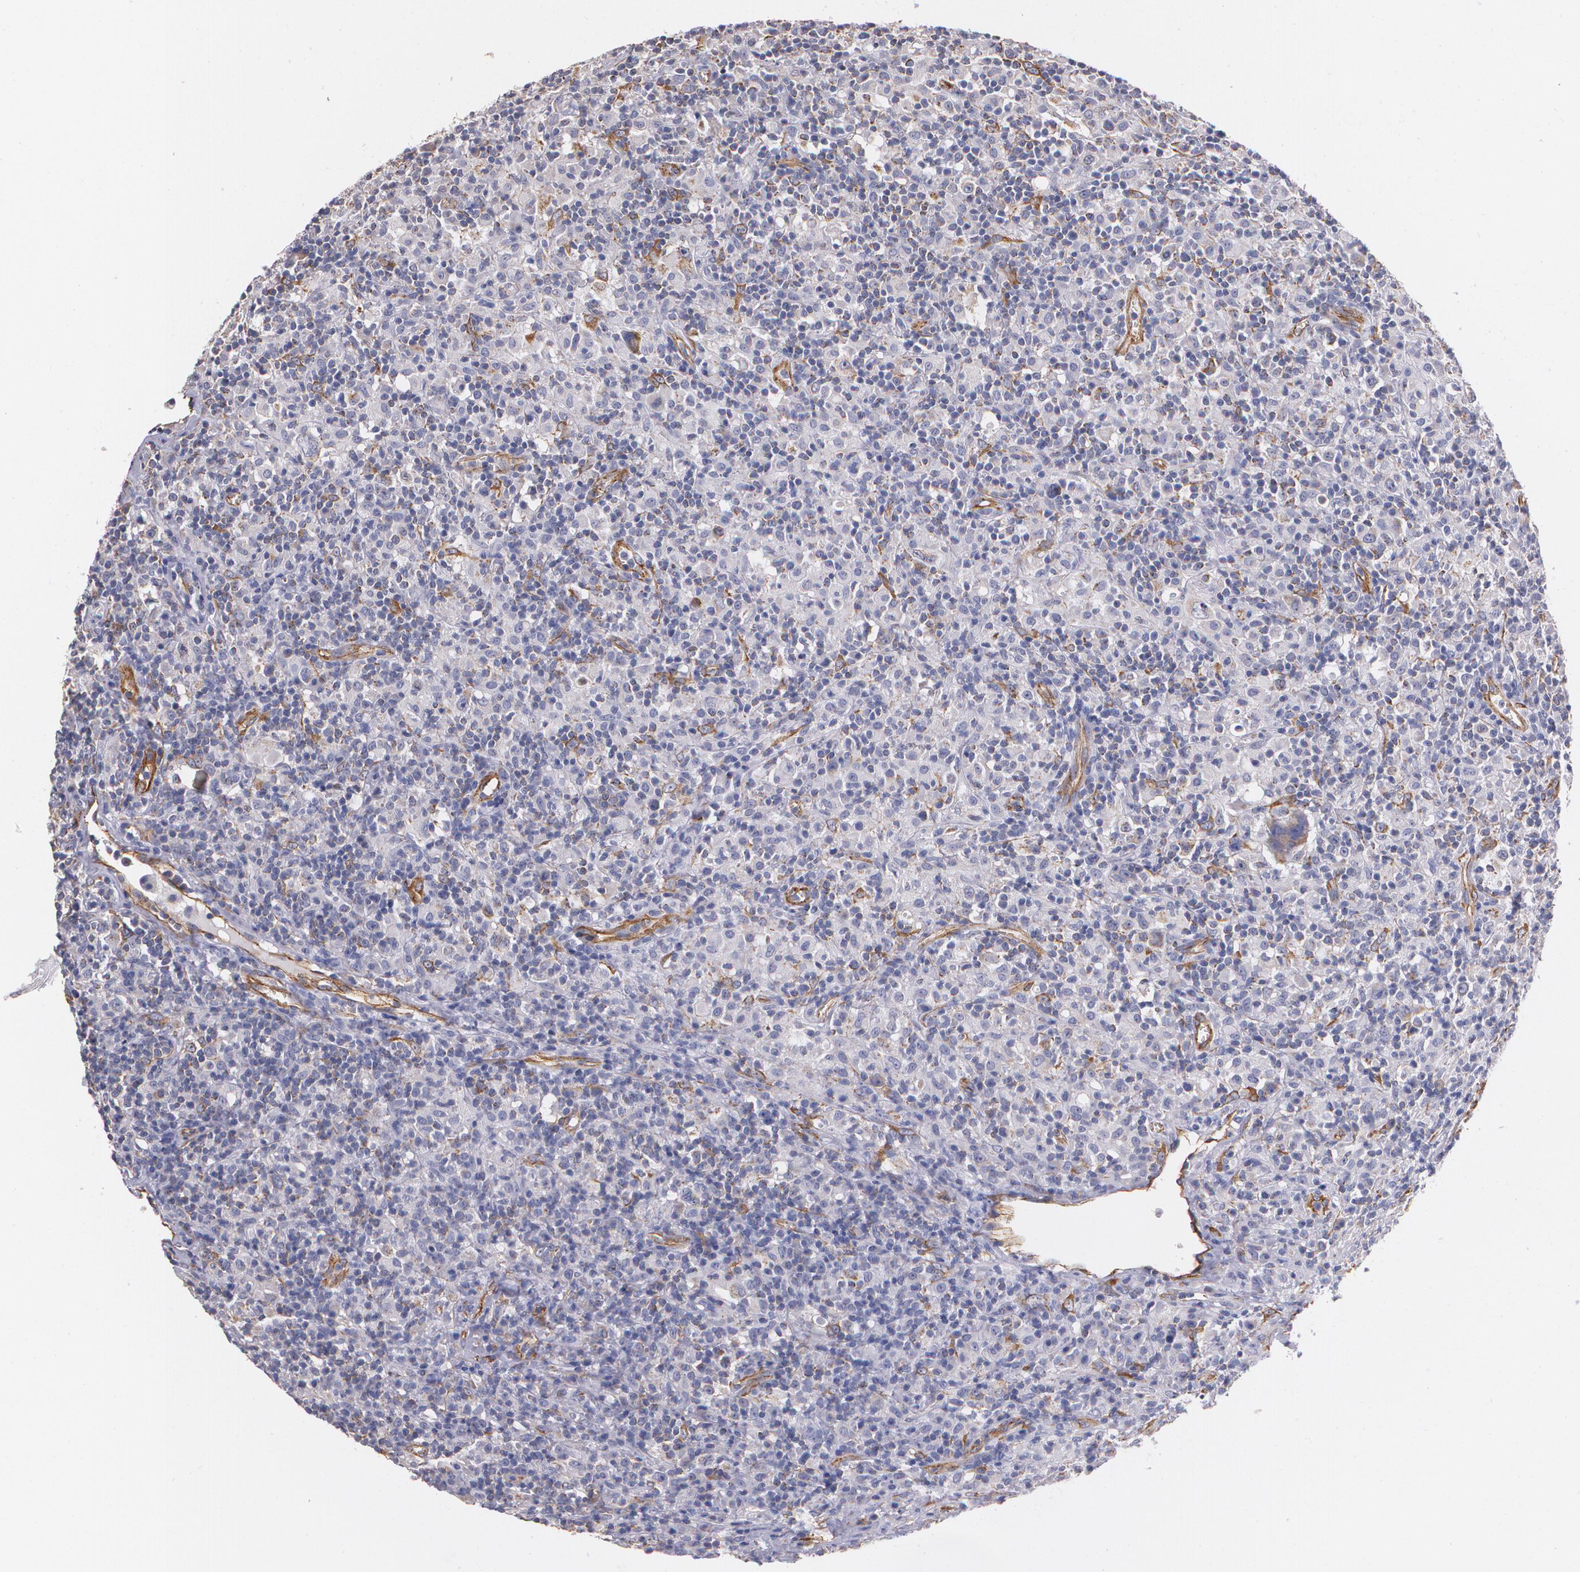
{"staining": {"intensity": "negative", "quantity": "none", "location": "none"}, "tissue": "lymphoma", "cell_type": "Tumor cells", "image_type": "cancer", "snomed": [{"axis": "morphology", "description": "Hodgkin's disease, NOS"}, {"axis": "topography", "description": "Lymph node"}], "caption": "IHC photomicrograph of neoplastic tissue: human Hodgkin's disease stained with DAB shows no significant protein positivity in tumor cells.", "gene": "TJP1", "patient": {"sex": "male", "age": 46}}